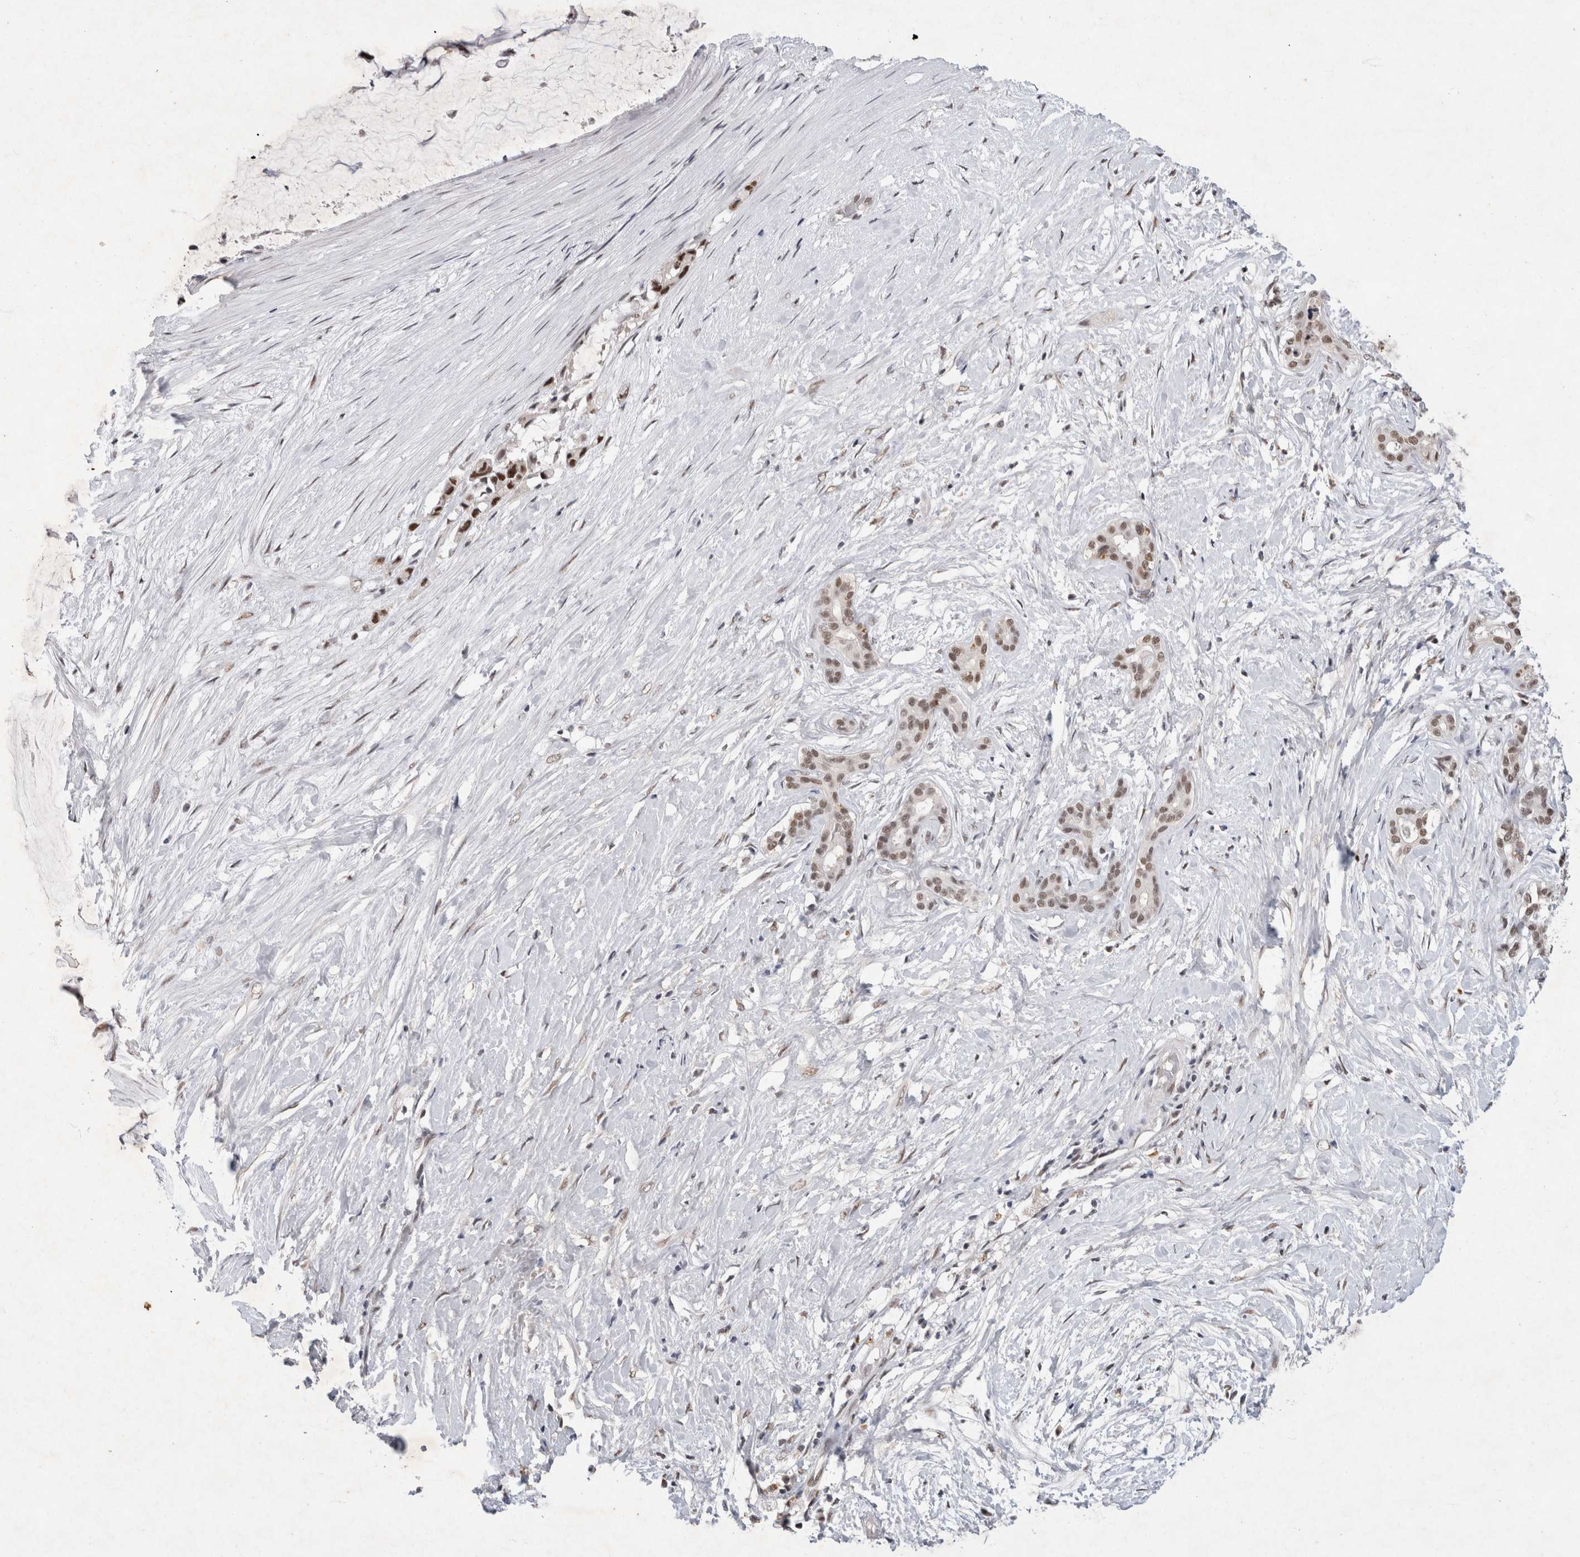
{"staining": {"intensity": "moderate", "quantity": ">75%", "location": "nuclear"}, "tissue": "pancreatic cancer", "cell_type": "Tumor cells", "image_type": "cancer", "snomed": [{"axis": "morphology", "description": "Adenocarcinoma, NOS"}, {"axis": "topography", "description": "Pancreas"}], "caption": "Approximately >75% of tumor cells in human adenocarcinoma (pancreatic) demonstrate moderate nuclear protein expression as visualized by brown immunohistochemical staining.", "gene": "XRCC5", "patient": {"sex": "male", "age": 41}}